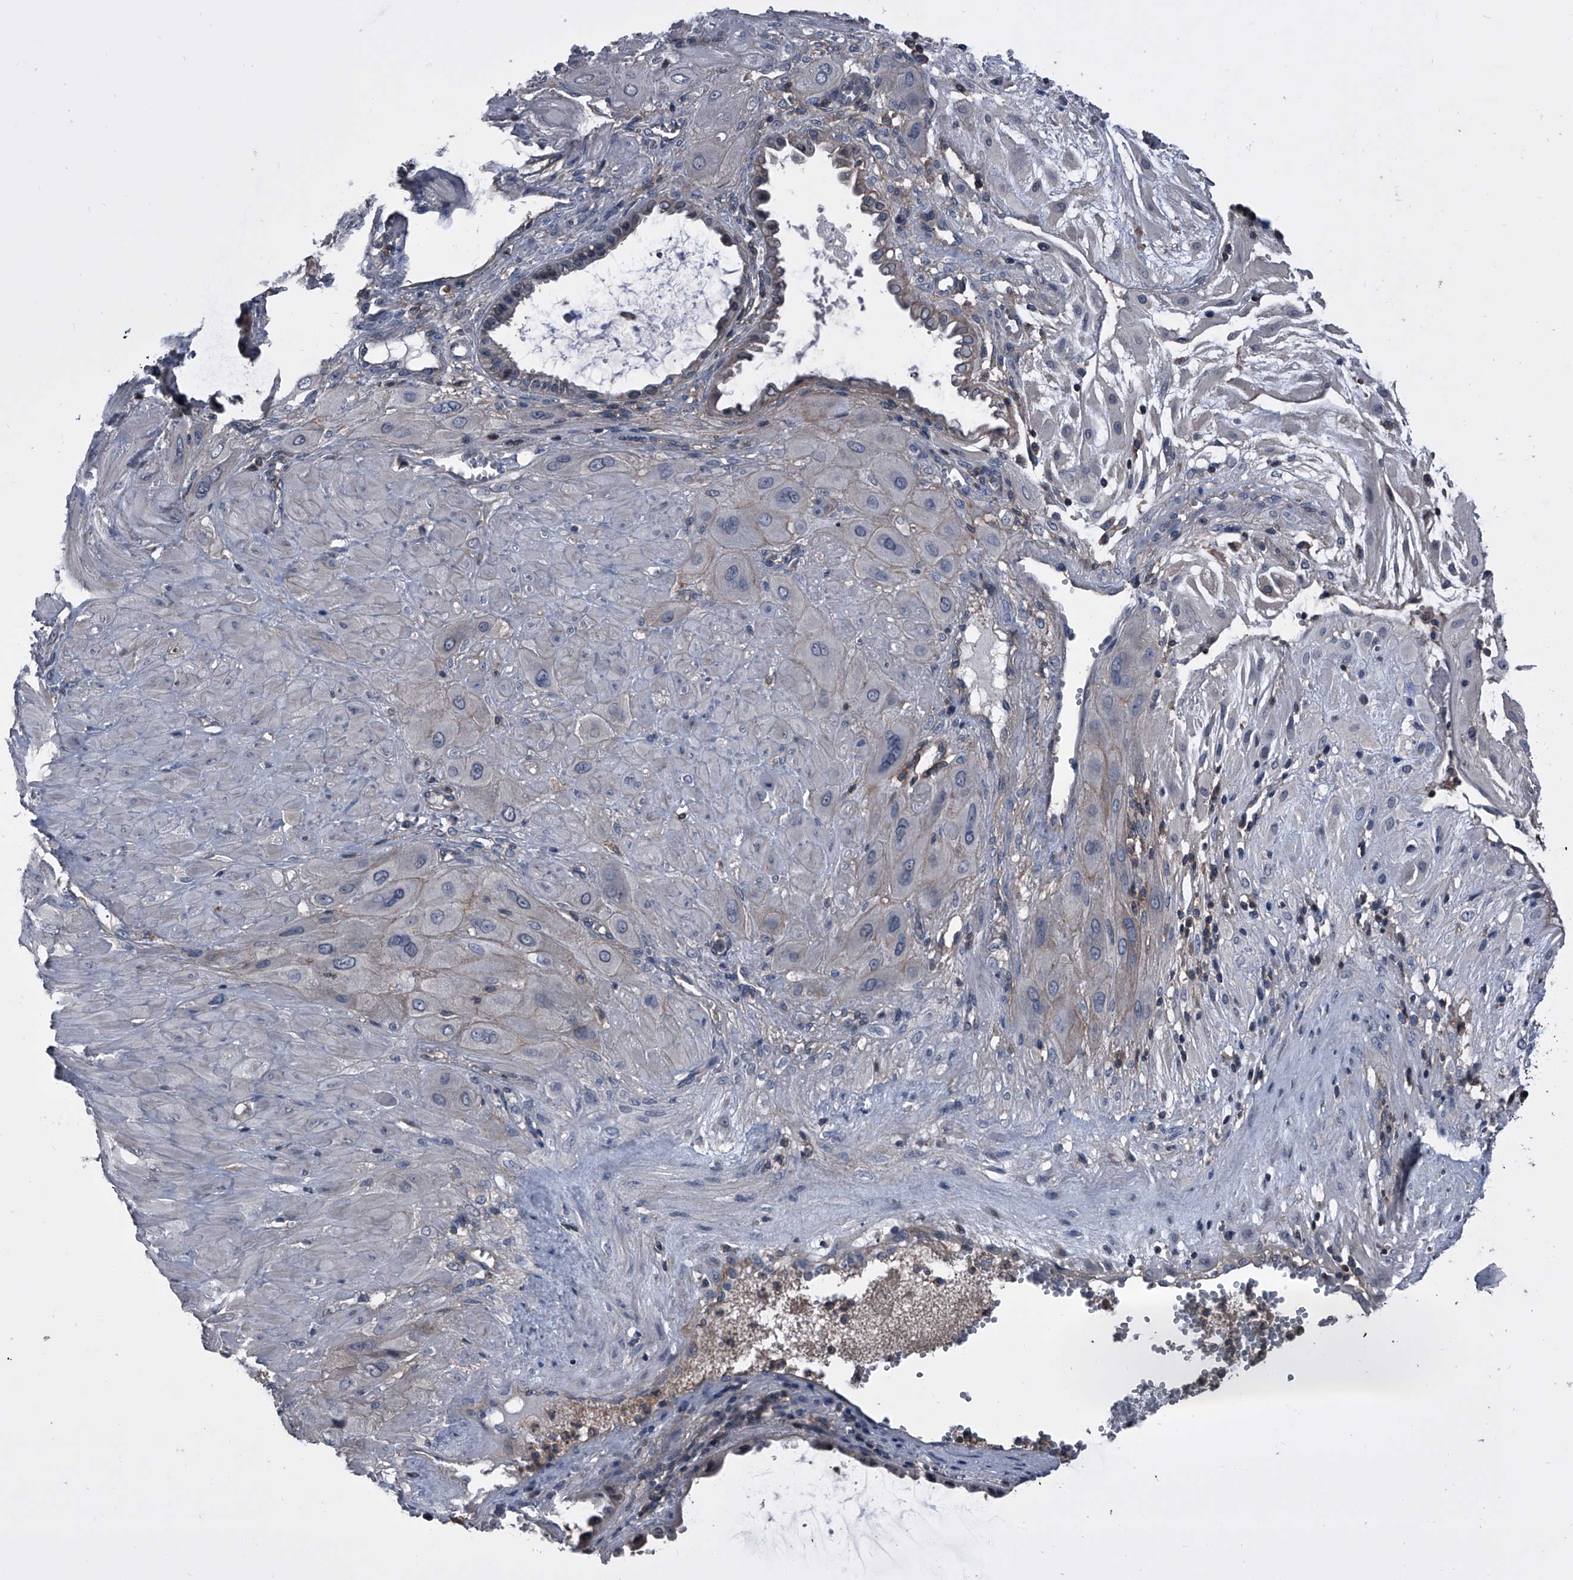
{"staining": {"intensity": "negative", "quantity": "none", "location": "none"}, "tissue": "cervical cancer", "cell_type": "Tumor cells", "image_type": "cancer", "snomed": [{"axis": "morphology", "description": "Squamous cell carcinoma, NOS"}, {"axis": "topography", "description": "Cervix"}], "caption": "Tumor cells show no significant expression in cervical cancer (squamous cell carcinoma). (DAB (3,3'-diaminobenzidine) IHC visualized using brightfield microscopy, high magnification).", "gene": "PIP5K1A", "patient": {"sex": "female", "age": 34}}